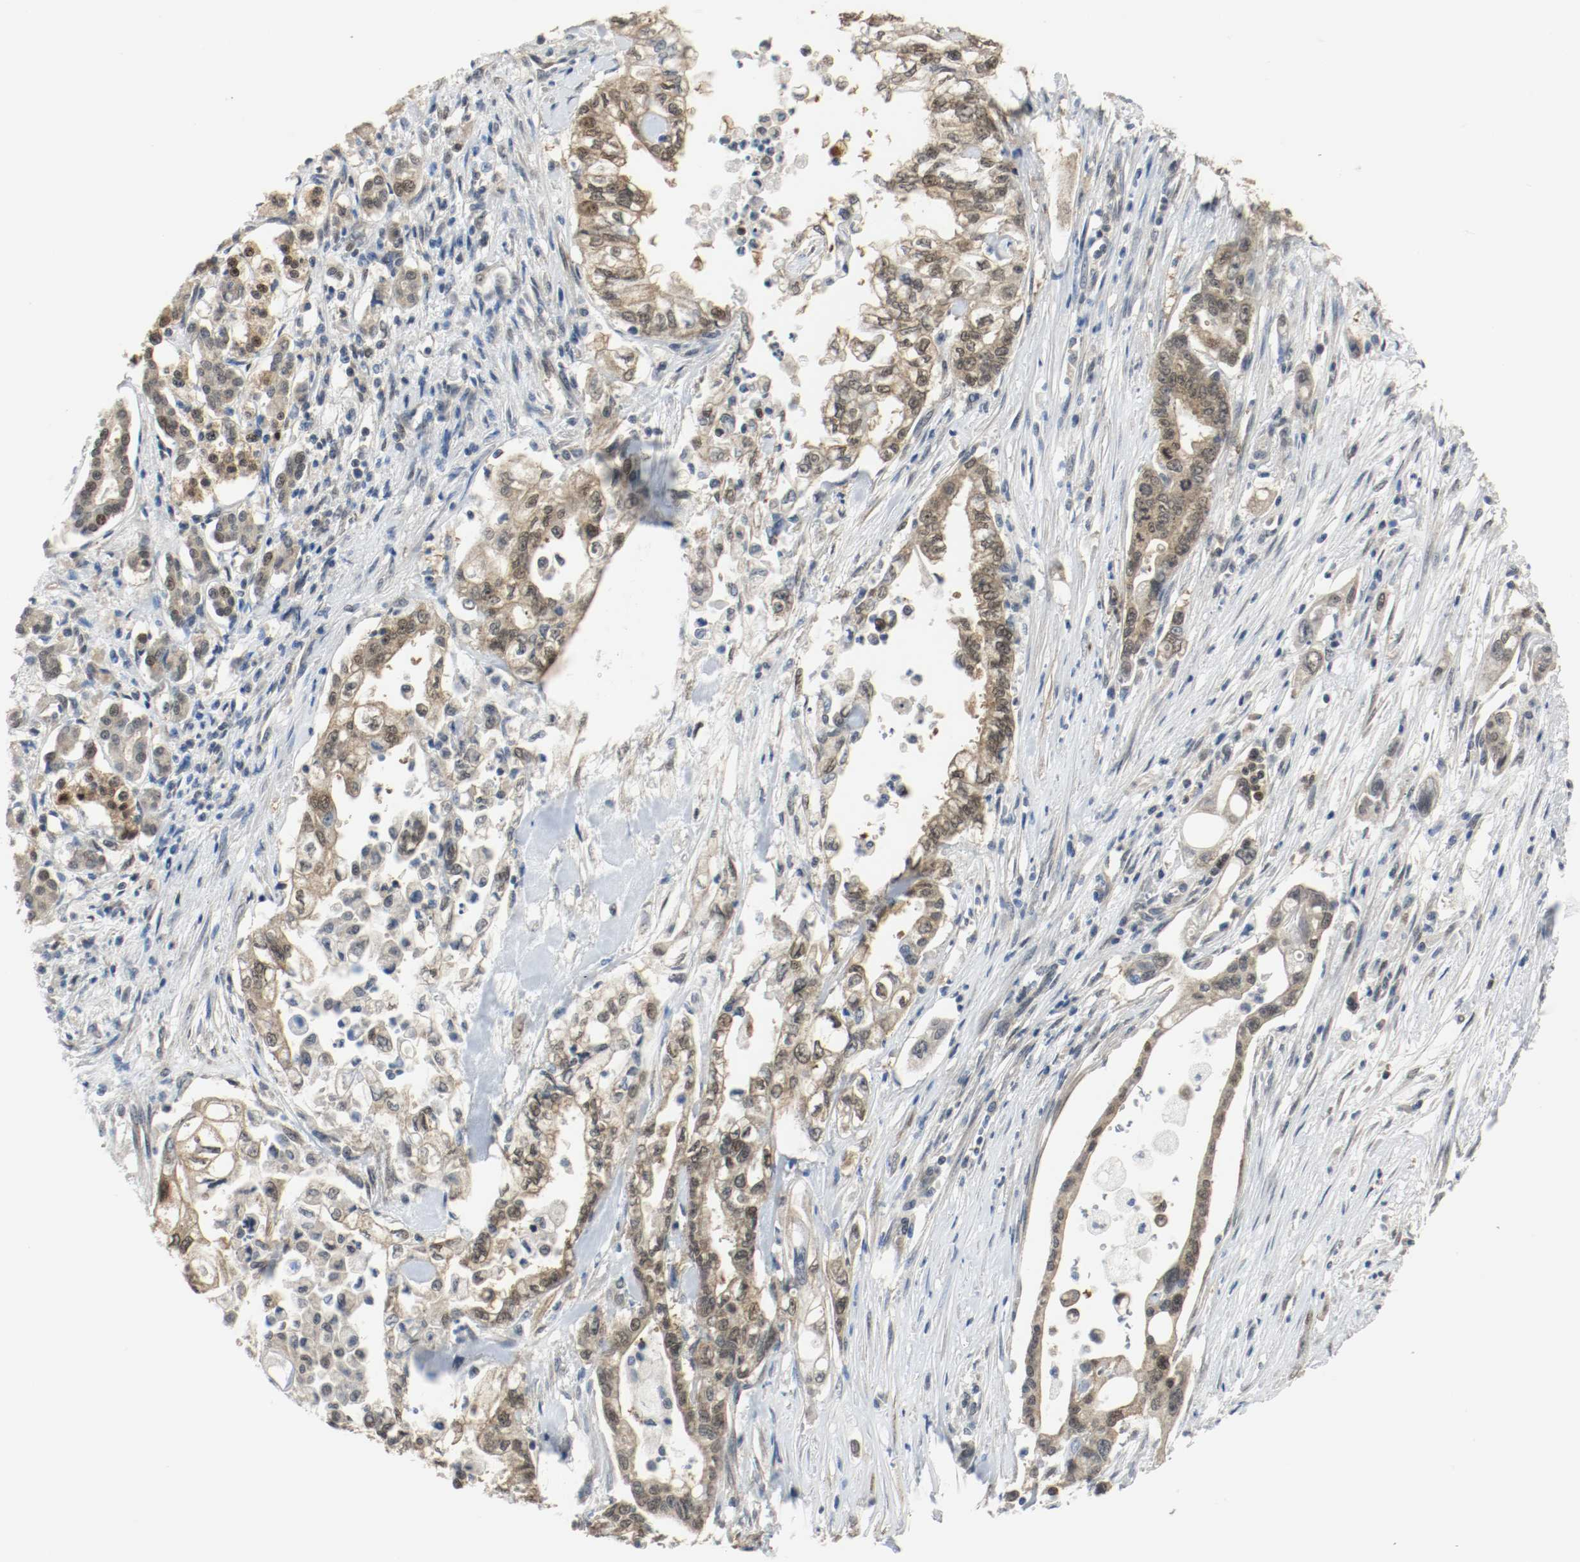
{"staining": {"intensity": "weak", "quantity": ">75%", "location": "cytoplasmic/membranous,nuclear"}, "tissue": "pancreatic cancer", "cell_type": "Tumor cells", "image_type": "cancer", "snomed": [{"axis": "morphology", "description": "Normal tissue, NOS"}, {"axis": "topography", "description": "Pancreas"}], "caption": "Pancreatic cancer stained with DAB (3,3'-diaminobenzidine) immunohistochemistry (IHC) displays low levels of weak cytoplasmic/membranous and nuclear expression in approximately >75% of tumor cells.", "gene": "PPME1", "patient": {"sex": "male", "age": 42}}